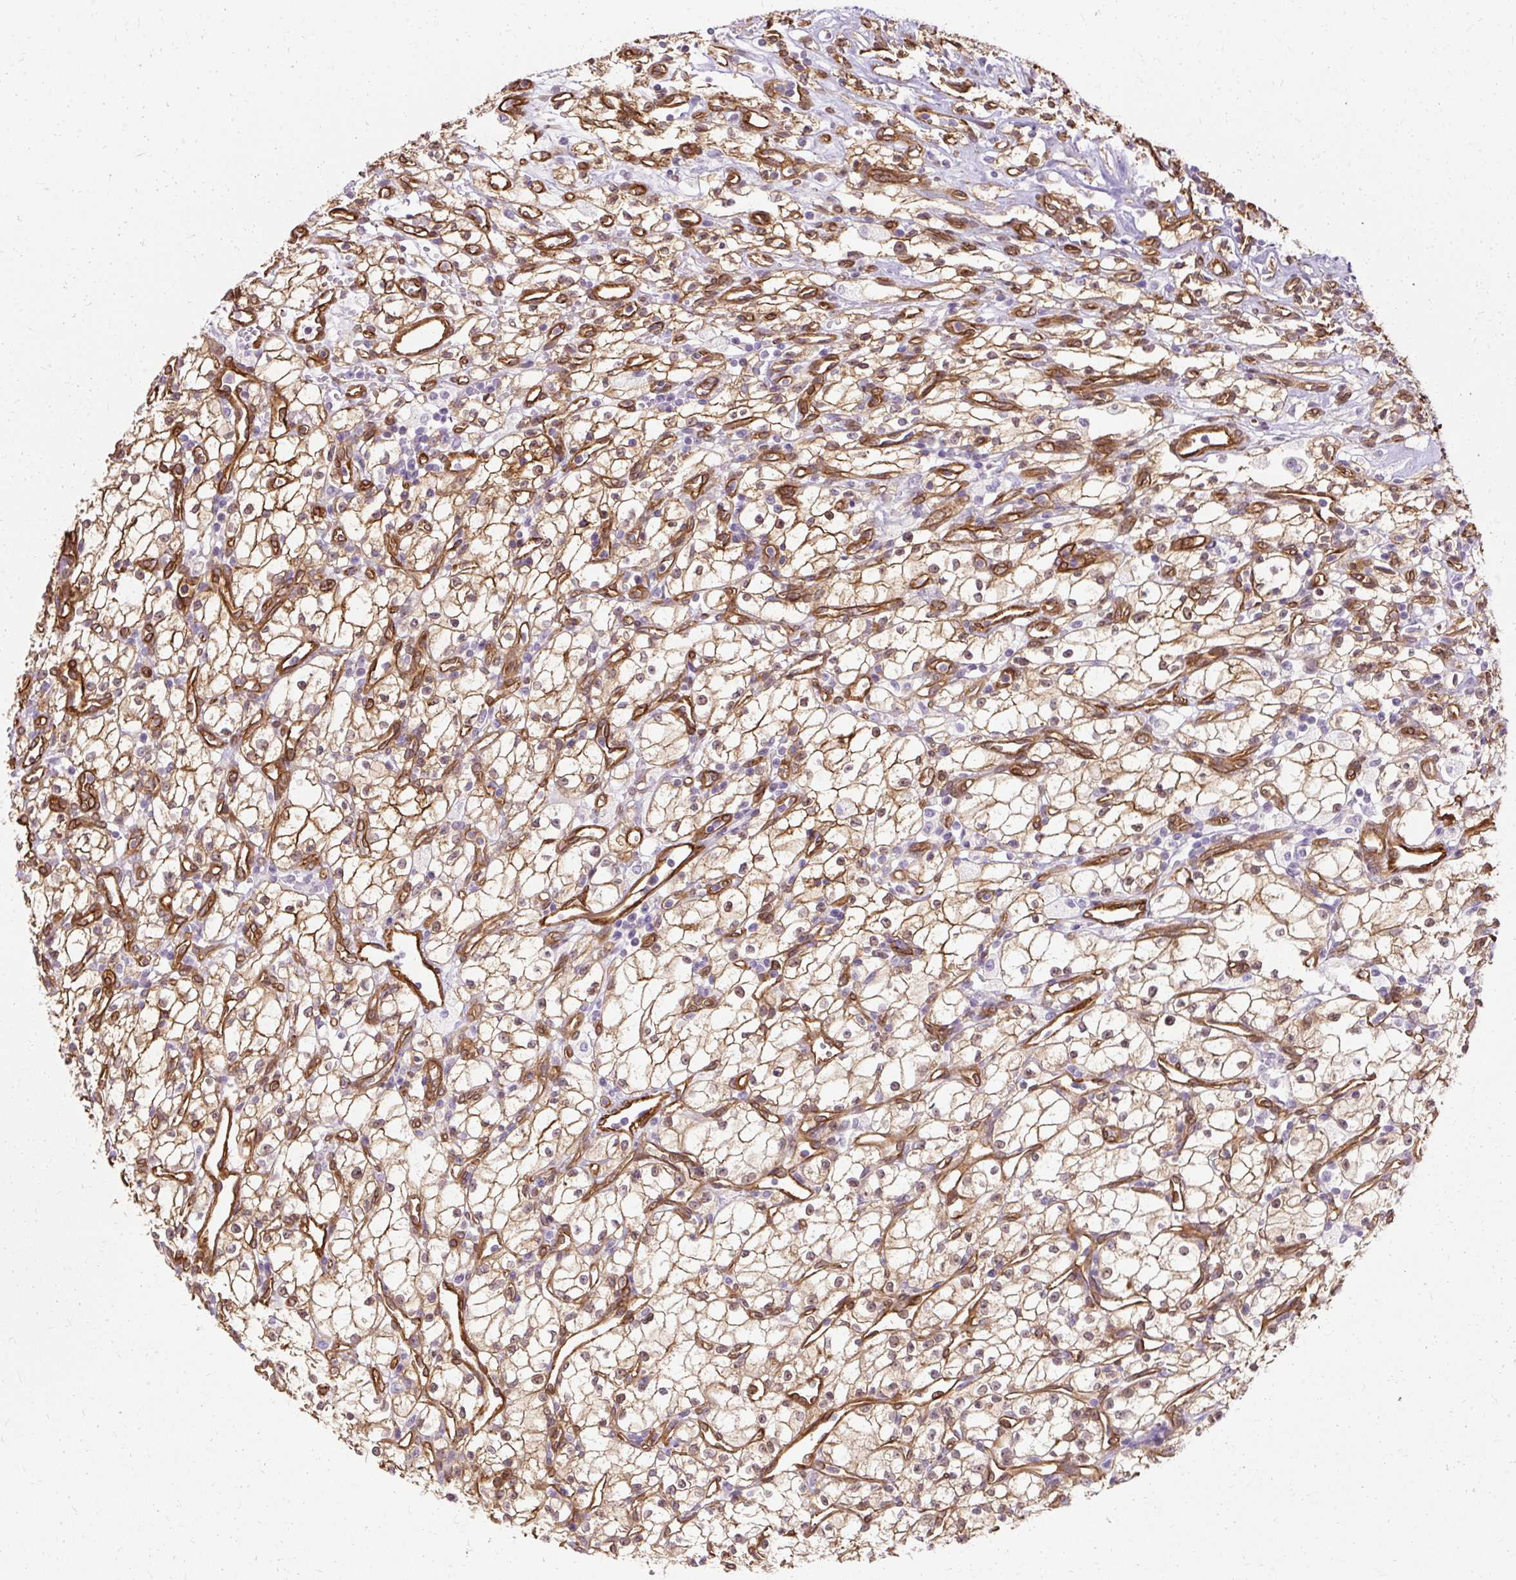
{"staining": {"intensity": "moderate", "quantity": "25%-75%", "location": "cytoplasmic/membranous,nuclear"}, "tissue": "renal cancer", "cell_type": "Tumor cells", "image_type": "cancer", "snomed": [{"axis": "morphology", "description": "Adenocarcinoma, NOS"}, {"axis": "topography", "description": "Kidney"}], "caption": "An immunohistochemistry (IHC) photomicrograph of tumor tissue is shown. Protein staining in brown labels moderate cytoplasmic/membranous and nuclear positivity in adenocarcinoma (renal) within tumor cells.", "gene": "CNN3", "patient": {"sex": "male", "age": 59}}